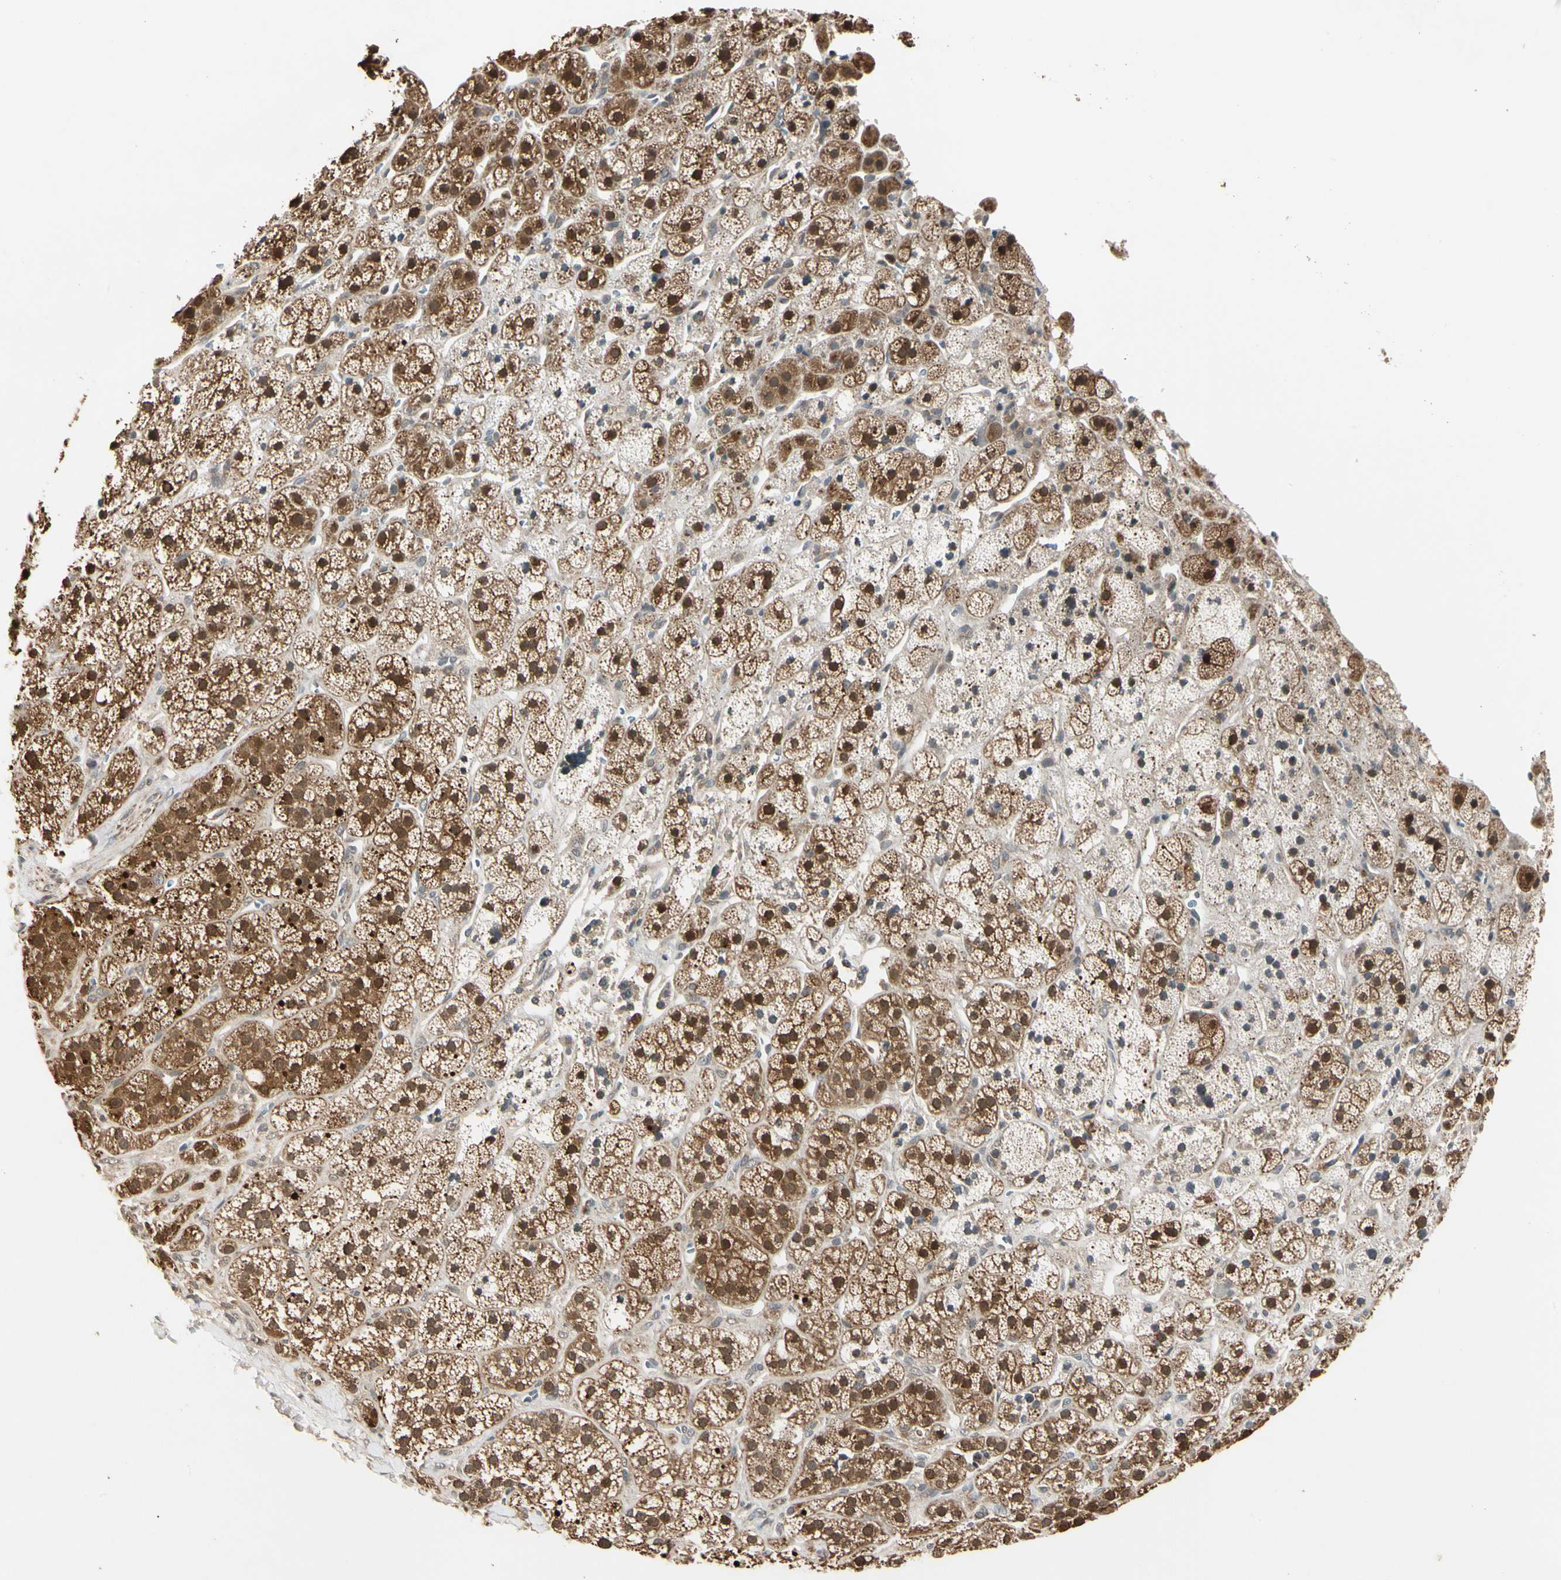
{"staining": {"intensity": "strong", "quantity": ">75%", "location": "cytoplasmic/membranous,nuclear"}, "tissue": "adrenal gland", "cell_type": "Glandular cells", "image_type": "normal", "snomed": [{"axis": "morphology", "description": "Normal tissue, NOS"}, {"axis": "topography", "description": "Adrenal gland"}], "caption": "Immunohistochemical staining of unremarkable adrenal gland exhibits strong cytoplasmic/membranous,nuclear protein positivity in approximately >75% of glandular cells. (Brightfield microscopy of DAB IHC at high magnification).", "gene": "PRDX5", "patient": {"sex": "male", "age": 56}}